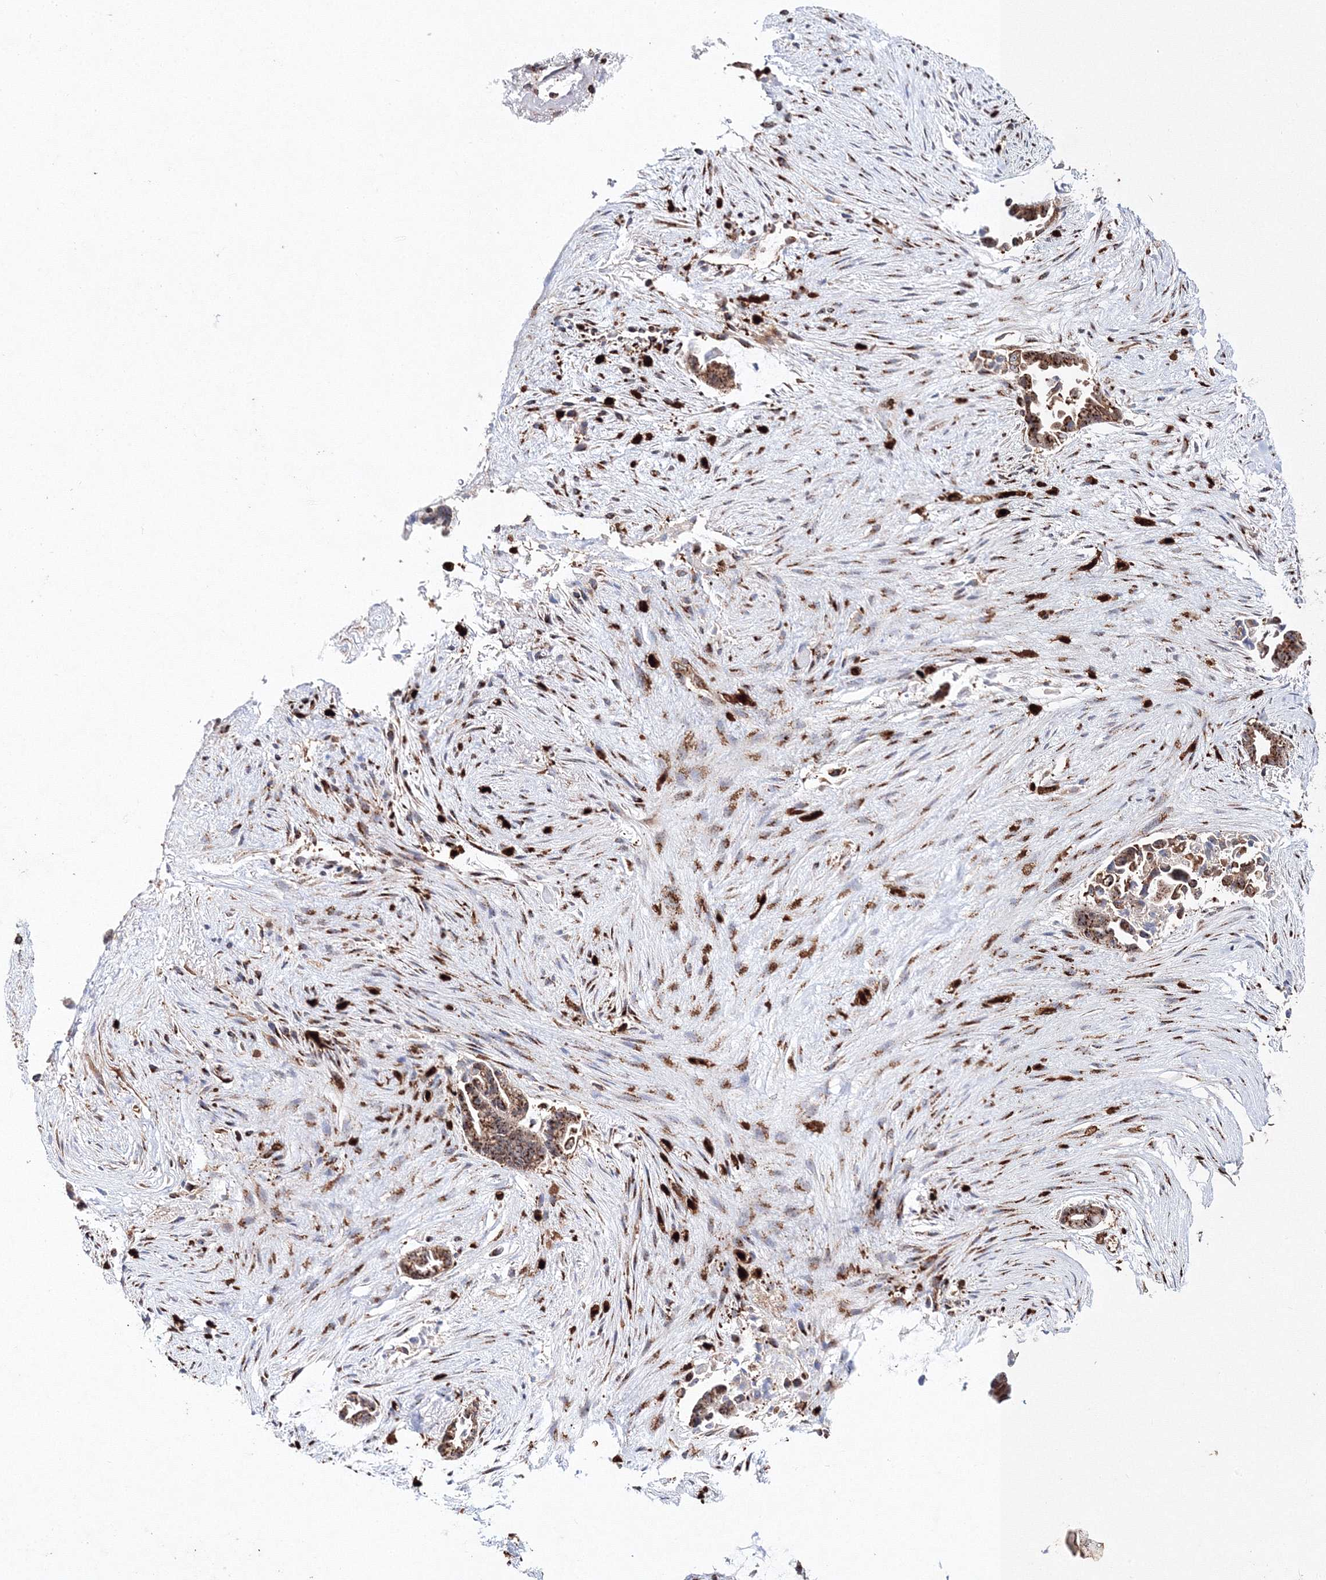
{"staining": {"intensity": "moderate", "quantity": ">75%", "location": "cytoplasmic/membranous"}, "tissue": "liver cancer", "cell_type": "Tumor cells", "image_type": "cancer", "snomed": [{"axis": "morphology", "description": "Cholangiocarcinoma"}, {"axis": "topography", "description": "Liver"}], "caption": "Tumor cells demonstrate medium levels of moderate cytoplasmic/membranous expression in approximately >75% of cells in cholangiocarcinoma (liver).", "gene": "ARCN1", "patient": {"sex": "female", "age": 55}}